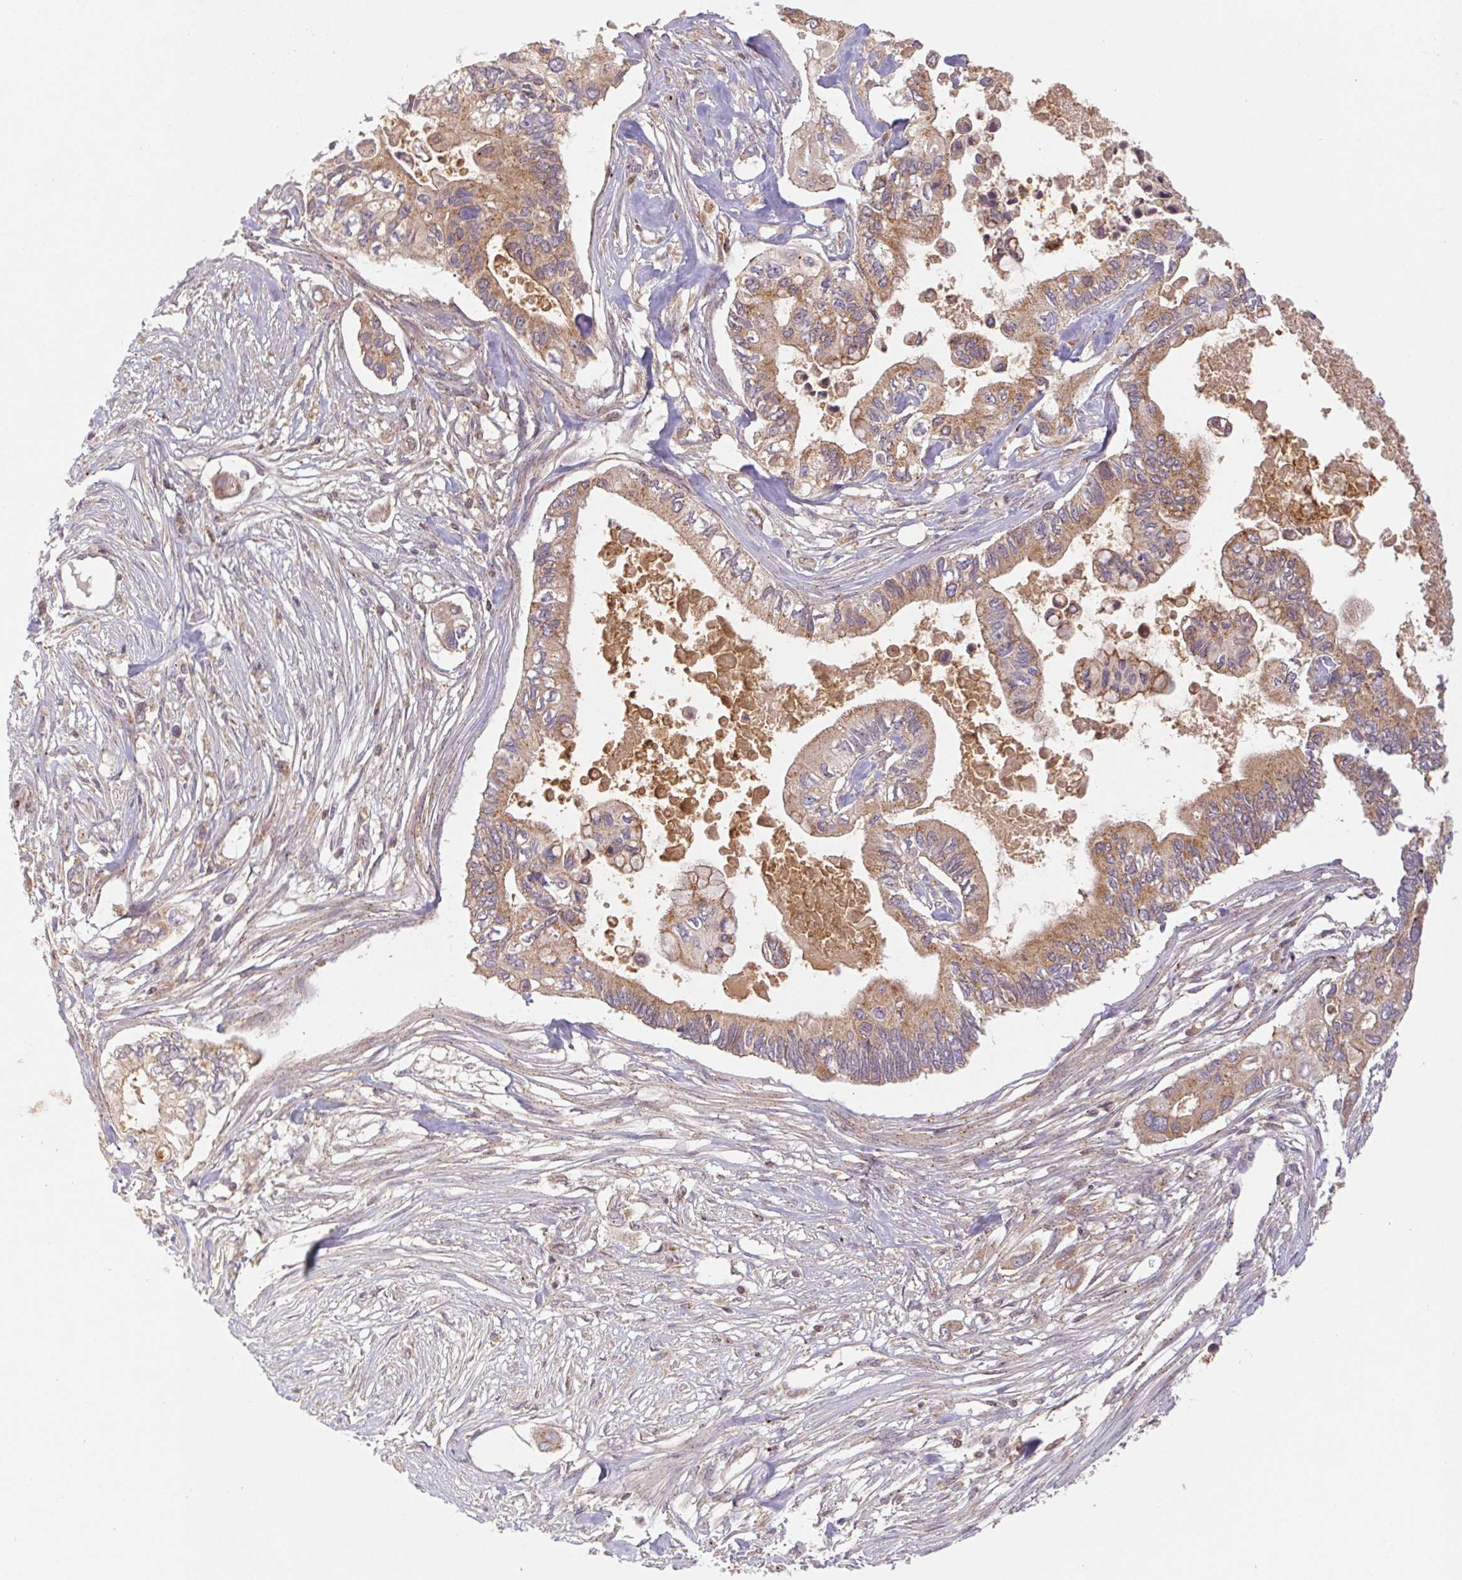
{"staining": {"intensity": "moderate", "quantity": ">75%", "location": "cytoplasmic/membranous"}, "tissue": "pancreatic cancer", "cell_type": "Tumor cells", "image_type": "cancer", "snomed": [{"axis": "morphology", "description": "Adenocarcinoma, NOS"}, {"axis": "topography", "description": "Pancreas"}], "caption": "The image reveals staining of adenocarcinoma (pancreatic), revealing moderate cytoplasmic/membranous protein expression (brown color) within tumor cells. Using DAB (brown) and hematoxylin (blue) stains, captured at high magnification using brightfield microscopy.", "gene": "MTHFD1", "patient": {"sex": "female", "age": 63}}